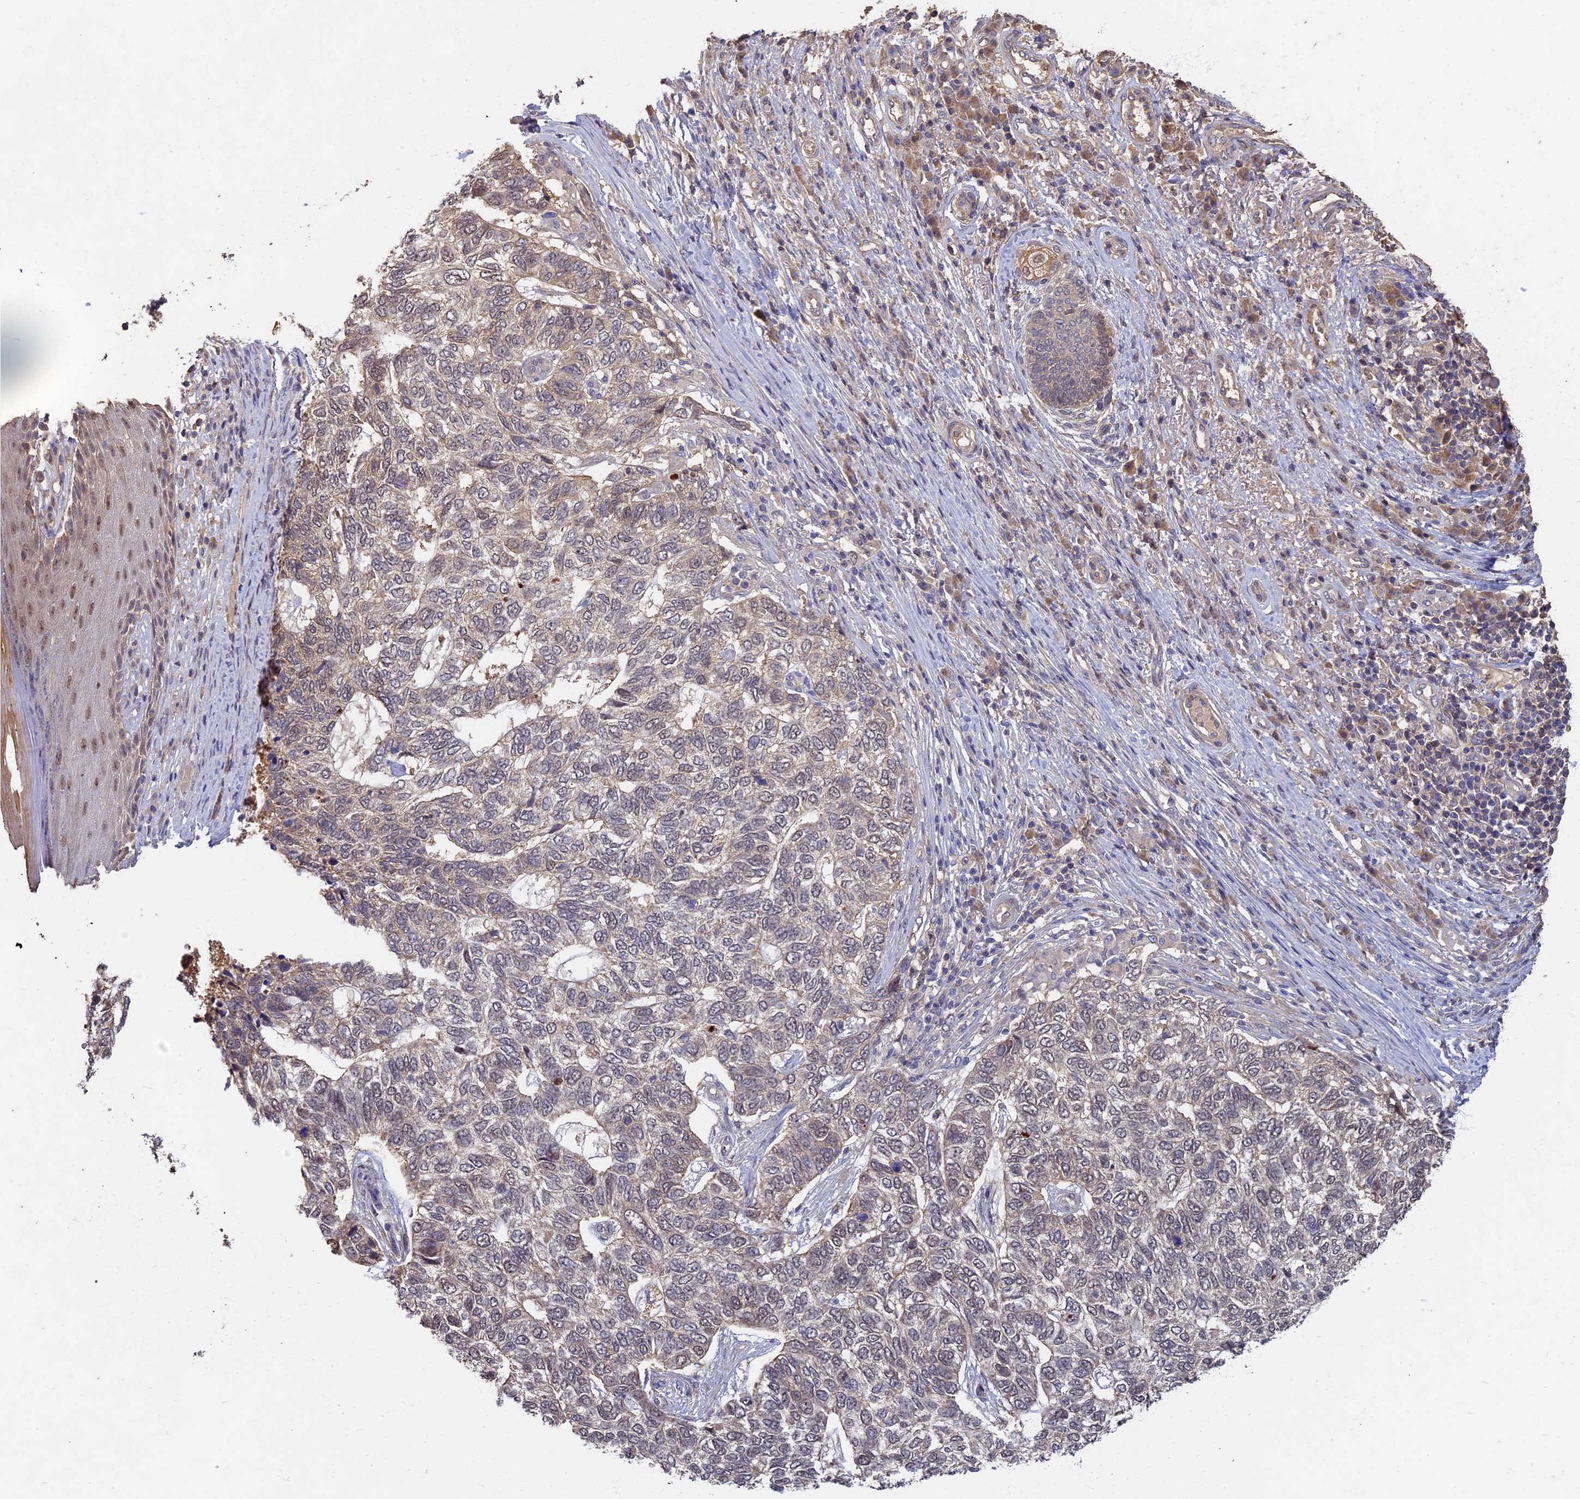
{"staining": {"intensity": "weak", "quantity": "<25%", "location": "cytoplasmic/membranous"}, "tissue": "skin cancer", "cell_type": "Tumor cells", "image_type": "cancer", "snomed": [{"axis": "morphology", "description": "Basal cell carcinoma"}, {"axis": "topography", "description": "Skin"}], "caption": "Protein analysis of basal cell carcinoma (skin) exhibits no significant expression in tumor cells.", "gene": "RSPH3", "patient": {"sex": "female", "age": 65}}